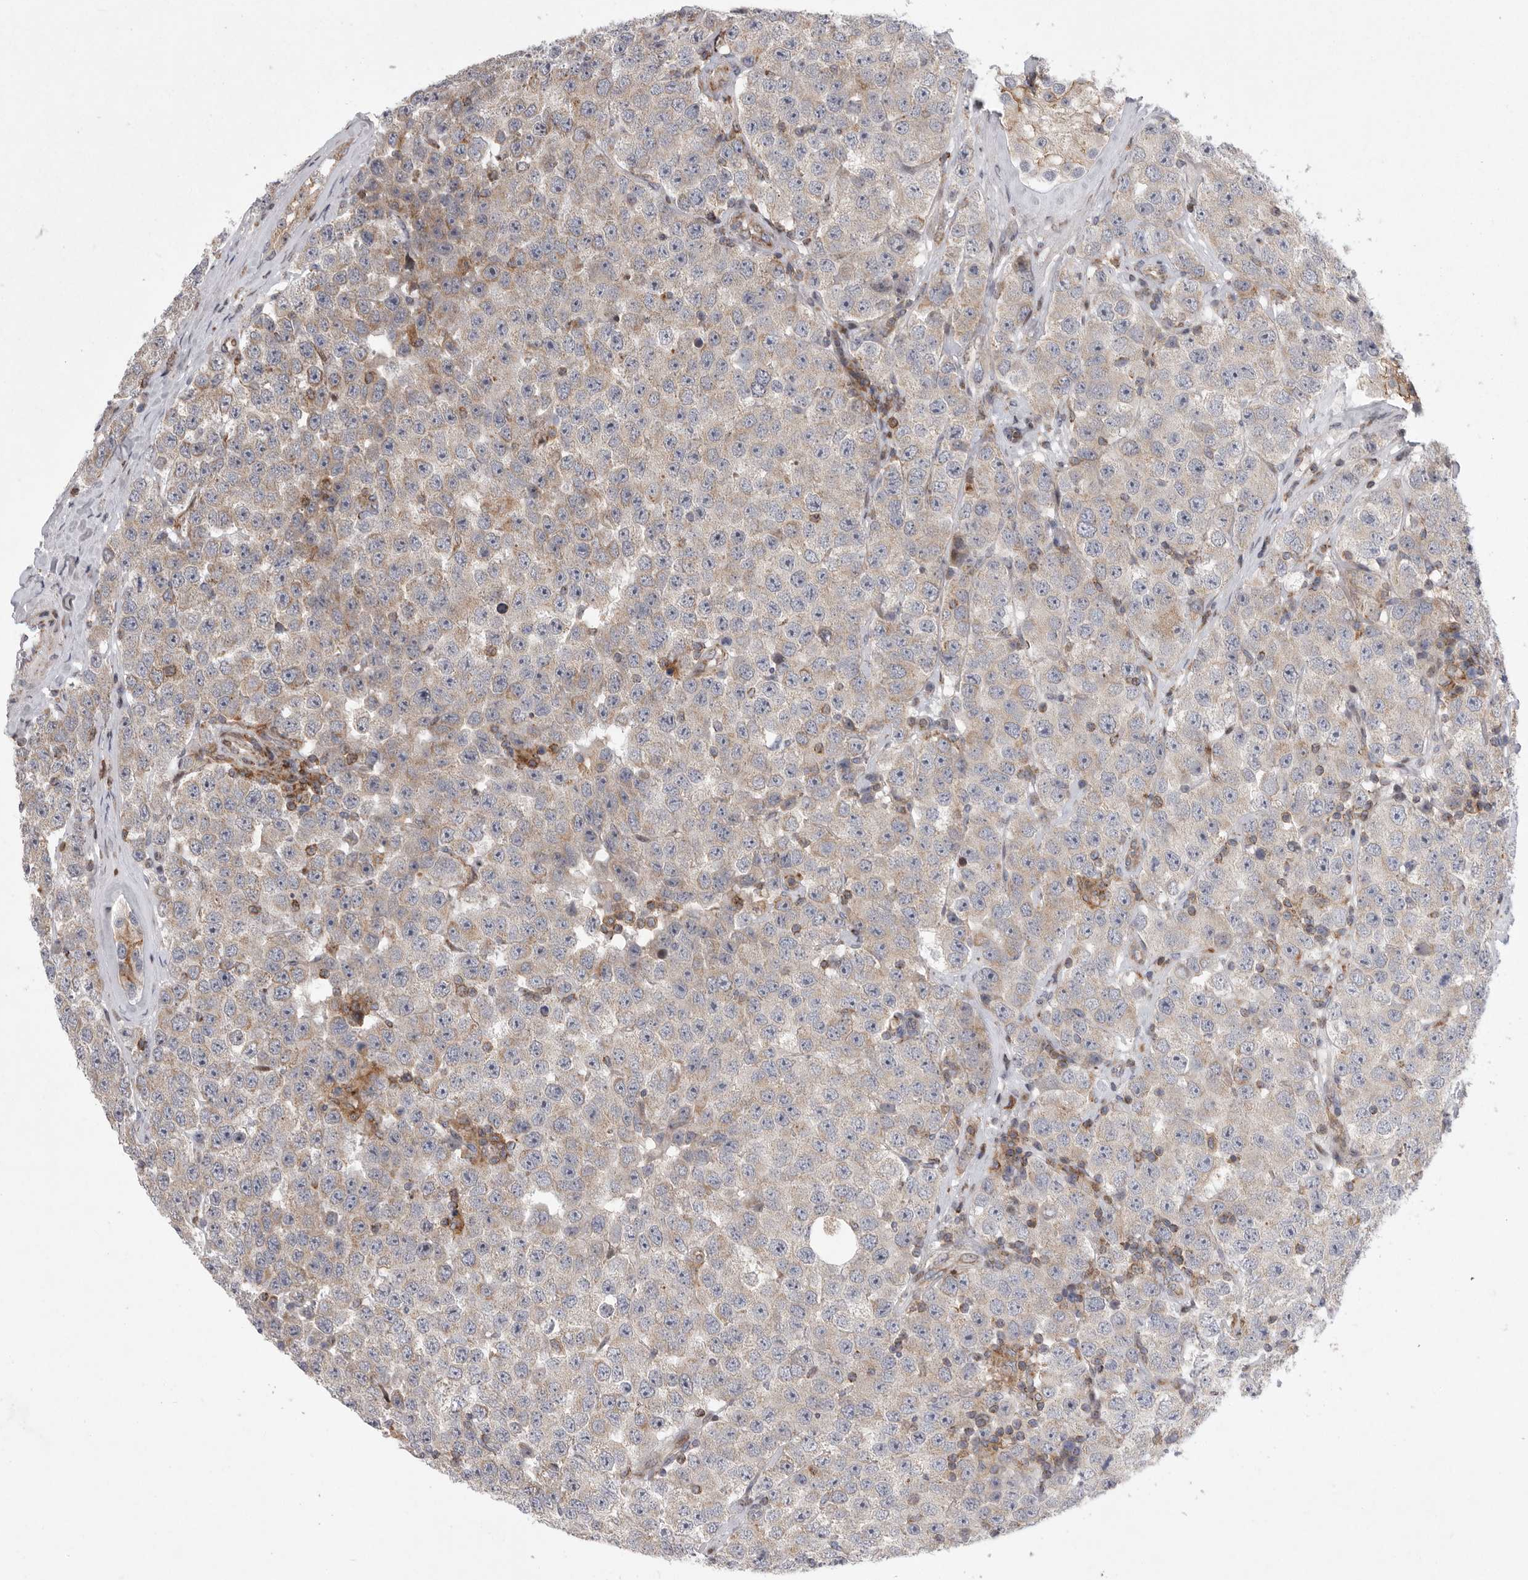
{"staining": {"intensity": "weak", "quantity": "<25%", "location": "cytoplasmic/membranous"}, "tissue": "testis cancer", "cell_type": "Tumor cells", "image_type": "cancer", "snomed": [{"axis": "morphology", "description": "Seminoma, NOS"}, {"axis": "morphology", "description": "Carcinoma, Embryonal, NOS"}, {"axis": "topography", "description": "Testis"}], "caption": "Tumor cells are negative for brown protein staining in testis cancer.", "gene": "MPZL1", "patient": {"sex": "male", "age": 28}}